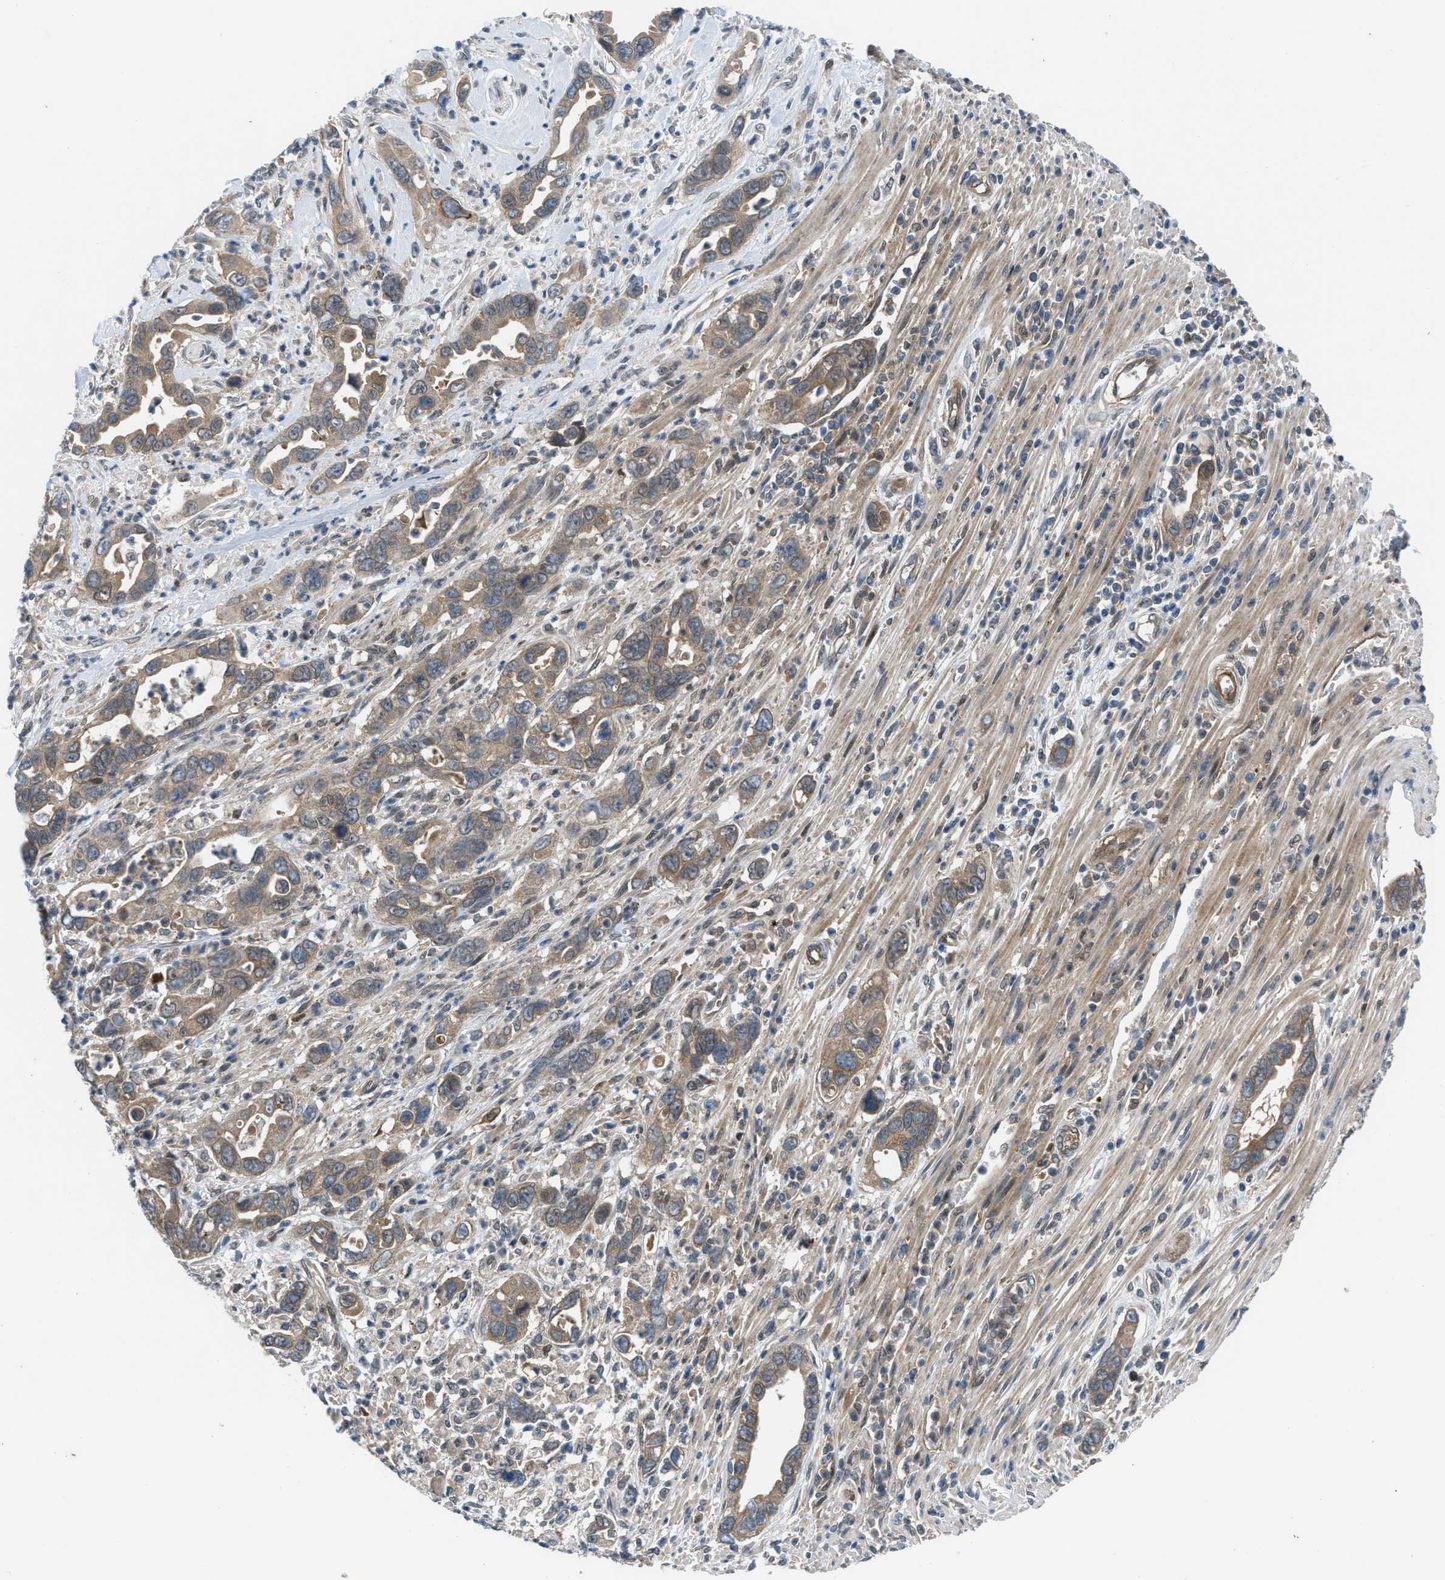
{"staining": {"intensity": "moderate", "quantity": ">75%", "location": "cytoplasmic/membranous"}, "tissue": "pancreatic cancer", "cell_type": "Tumor cells", "image_type": "cancer", "snomed": [{"axis": "morphology", "description": "Adenocarcinoma, NOS"}, {"axis": "topography", "description": "Pancreas"}], "caption": "Pancreatic adenocarcinoma was stained to show a protein in brown. There is medium levels of moderate cytoplasmic/membranous positivity in approximately >75% of tumor cells.", "gene": "BAZ2B", "patient": {"sex": "female", "age": 70}}